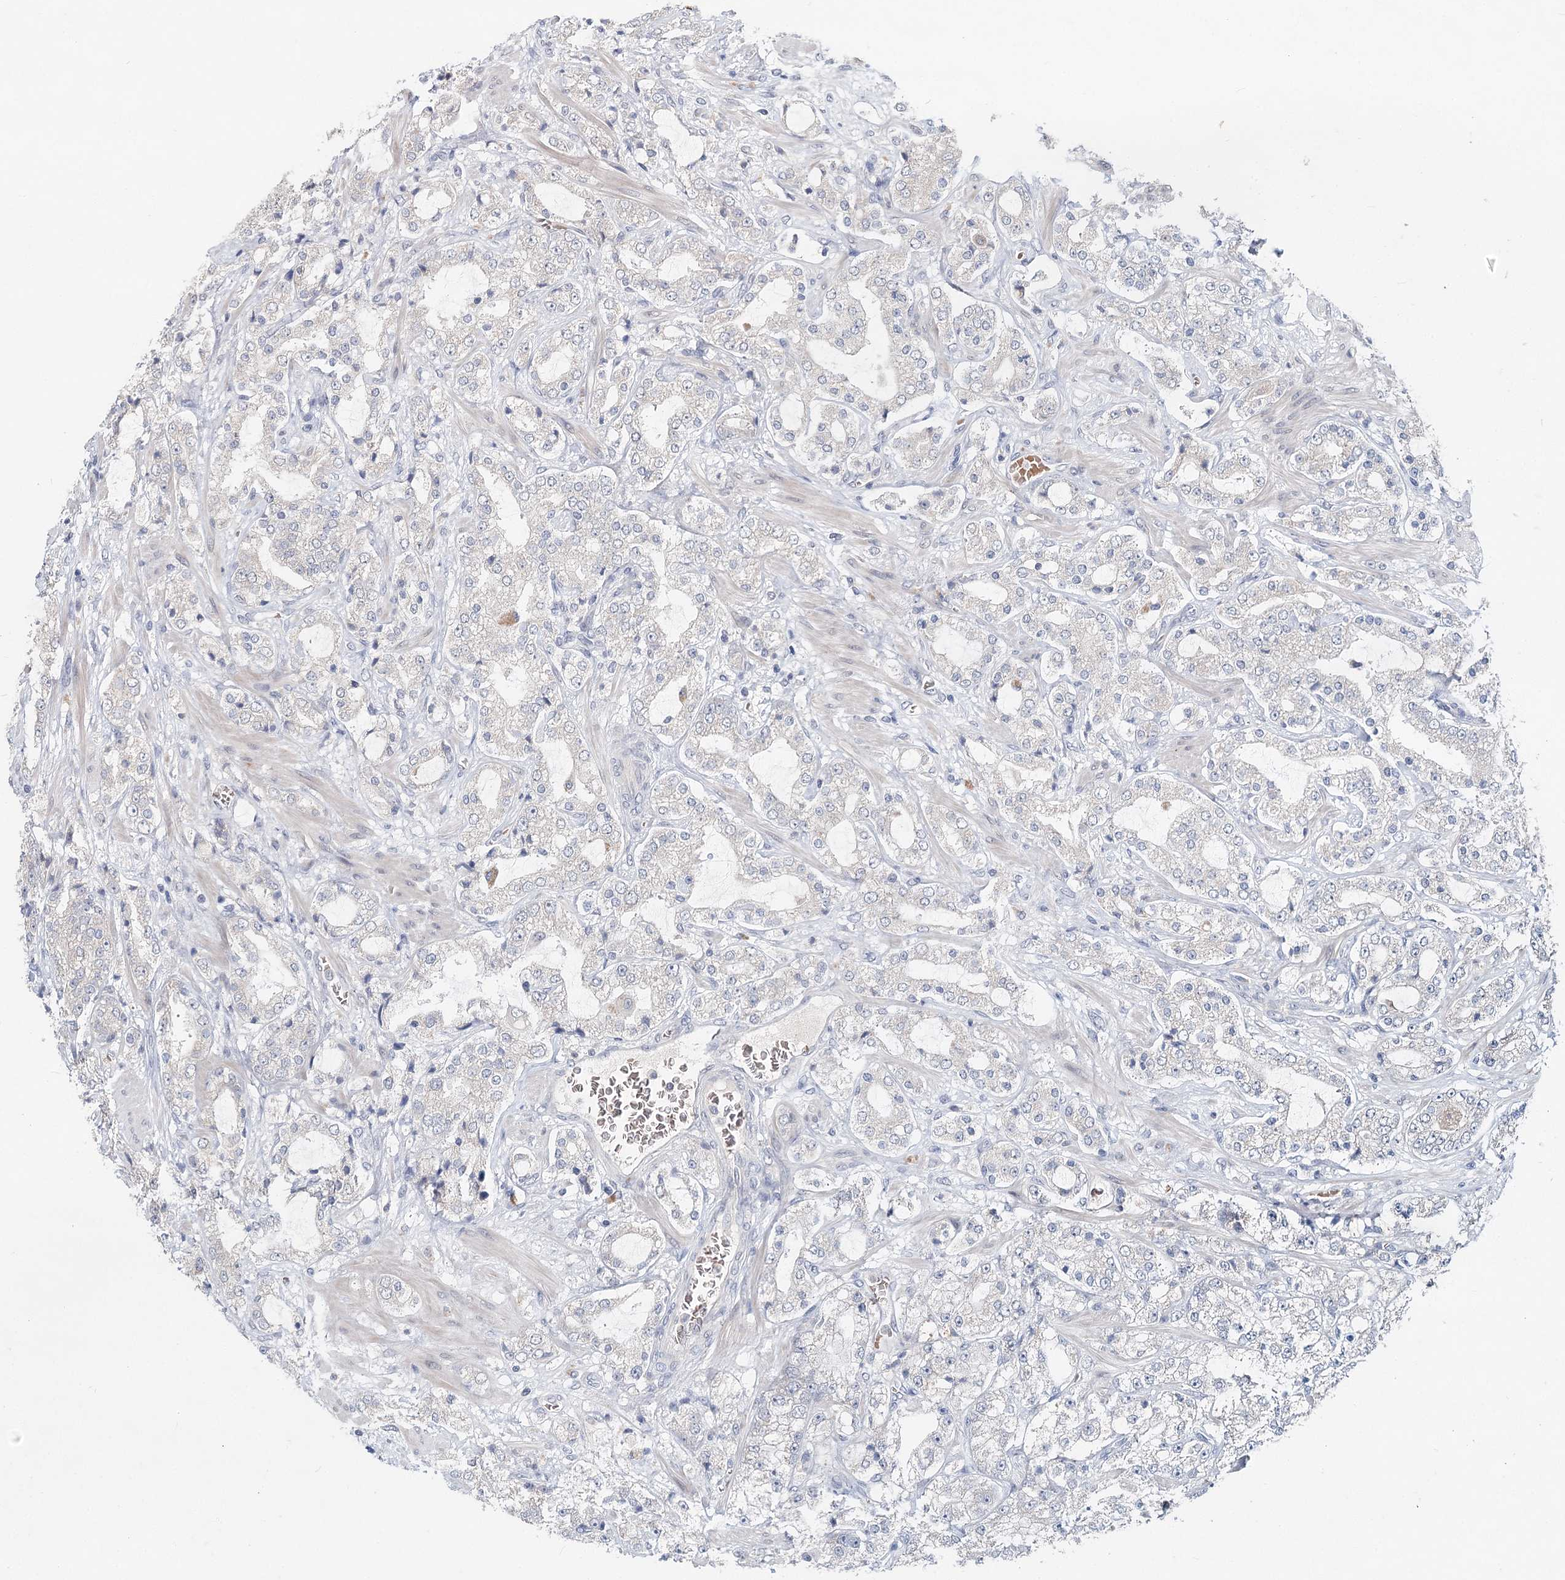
{"staining": {"intensity": "negative", "quantity": "none", "location": "none"}, "tissue": "prostate cancer", "cell_type": "Tumor cells", "image_type": "cancer", "snomed": [{"axis": "morphology", "description": "Adenocarcinoma, High grade"}, {"axis": "topography", "description": "Prostate"}], "caption": "Immunohistochemical staining of human prostate cancer (high-grade adenocarcinoma) exhibits no significant positivity in tumor cells.", "gene": "FBXO7", "patient": {"sex": "male", "age": 64}}